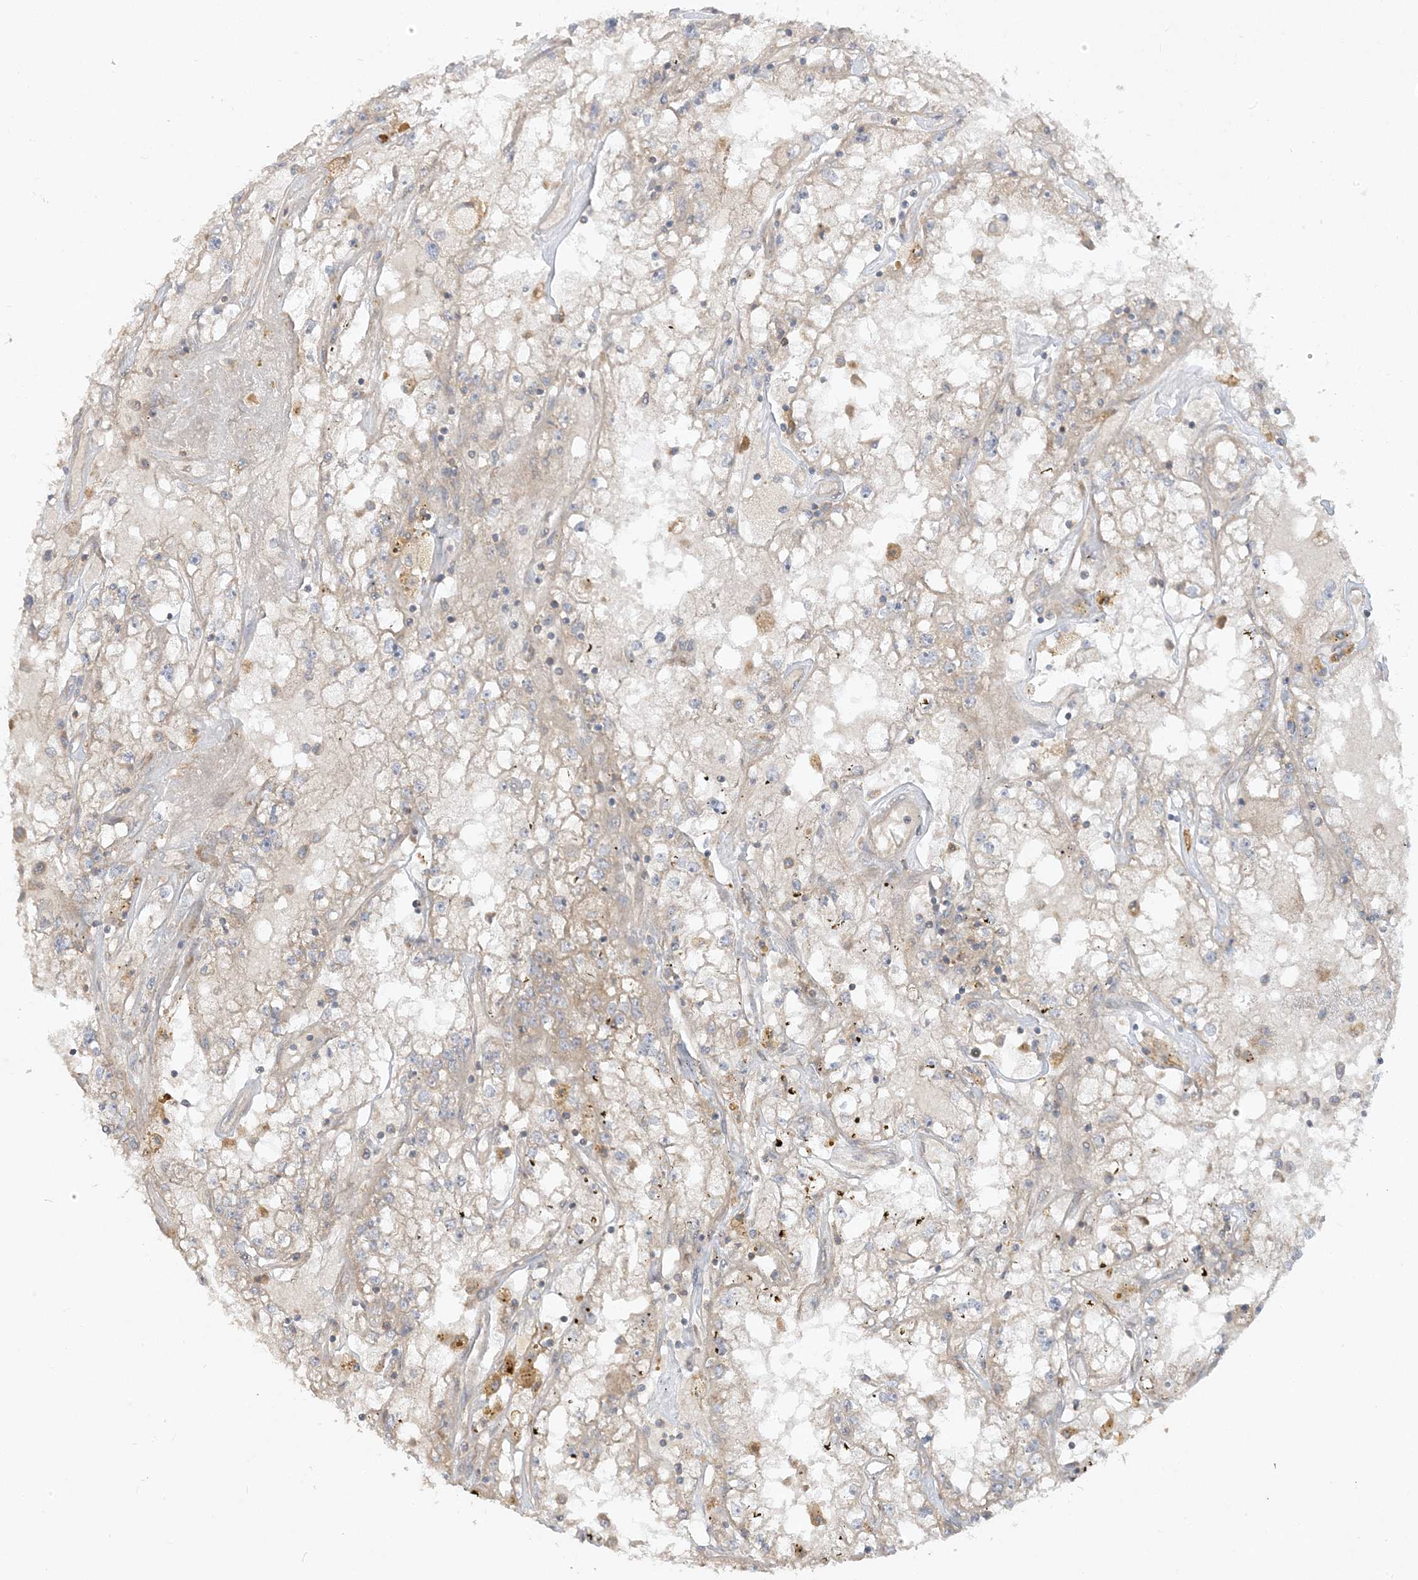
{"staining": {"intensity": "weak", "quantity": "<25%", "location": "cytoplasmic/membranous"}, "tissue": "renal cancer", "cell_type": "Tumor cells", "image_type": "cancer", "snomed": [{"axis": "morphology", "description": "Adenocarcinoma, NOS"}, {"axis": "topography", "description": "Kidney"}], "caption": "A photomicrograph of human adenocarcinoma (renal) is negative for staining in tumor cells.", "gene": "AARS2", "patient": {"sex": "male", "age": 56}}